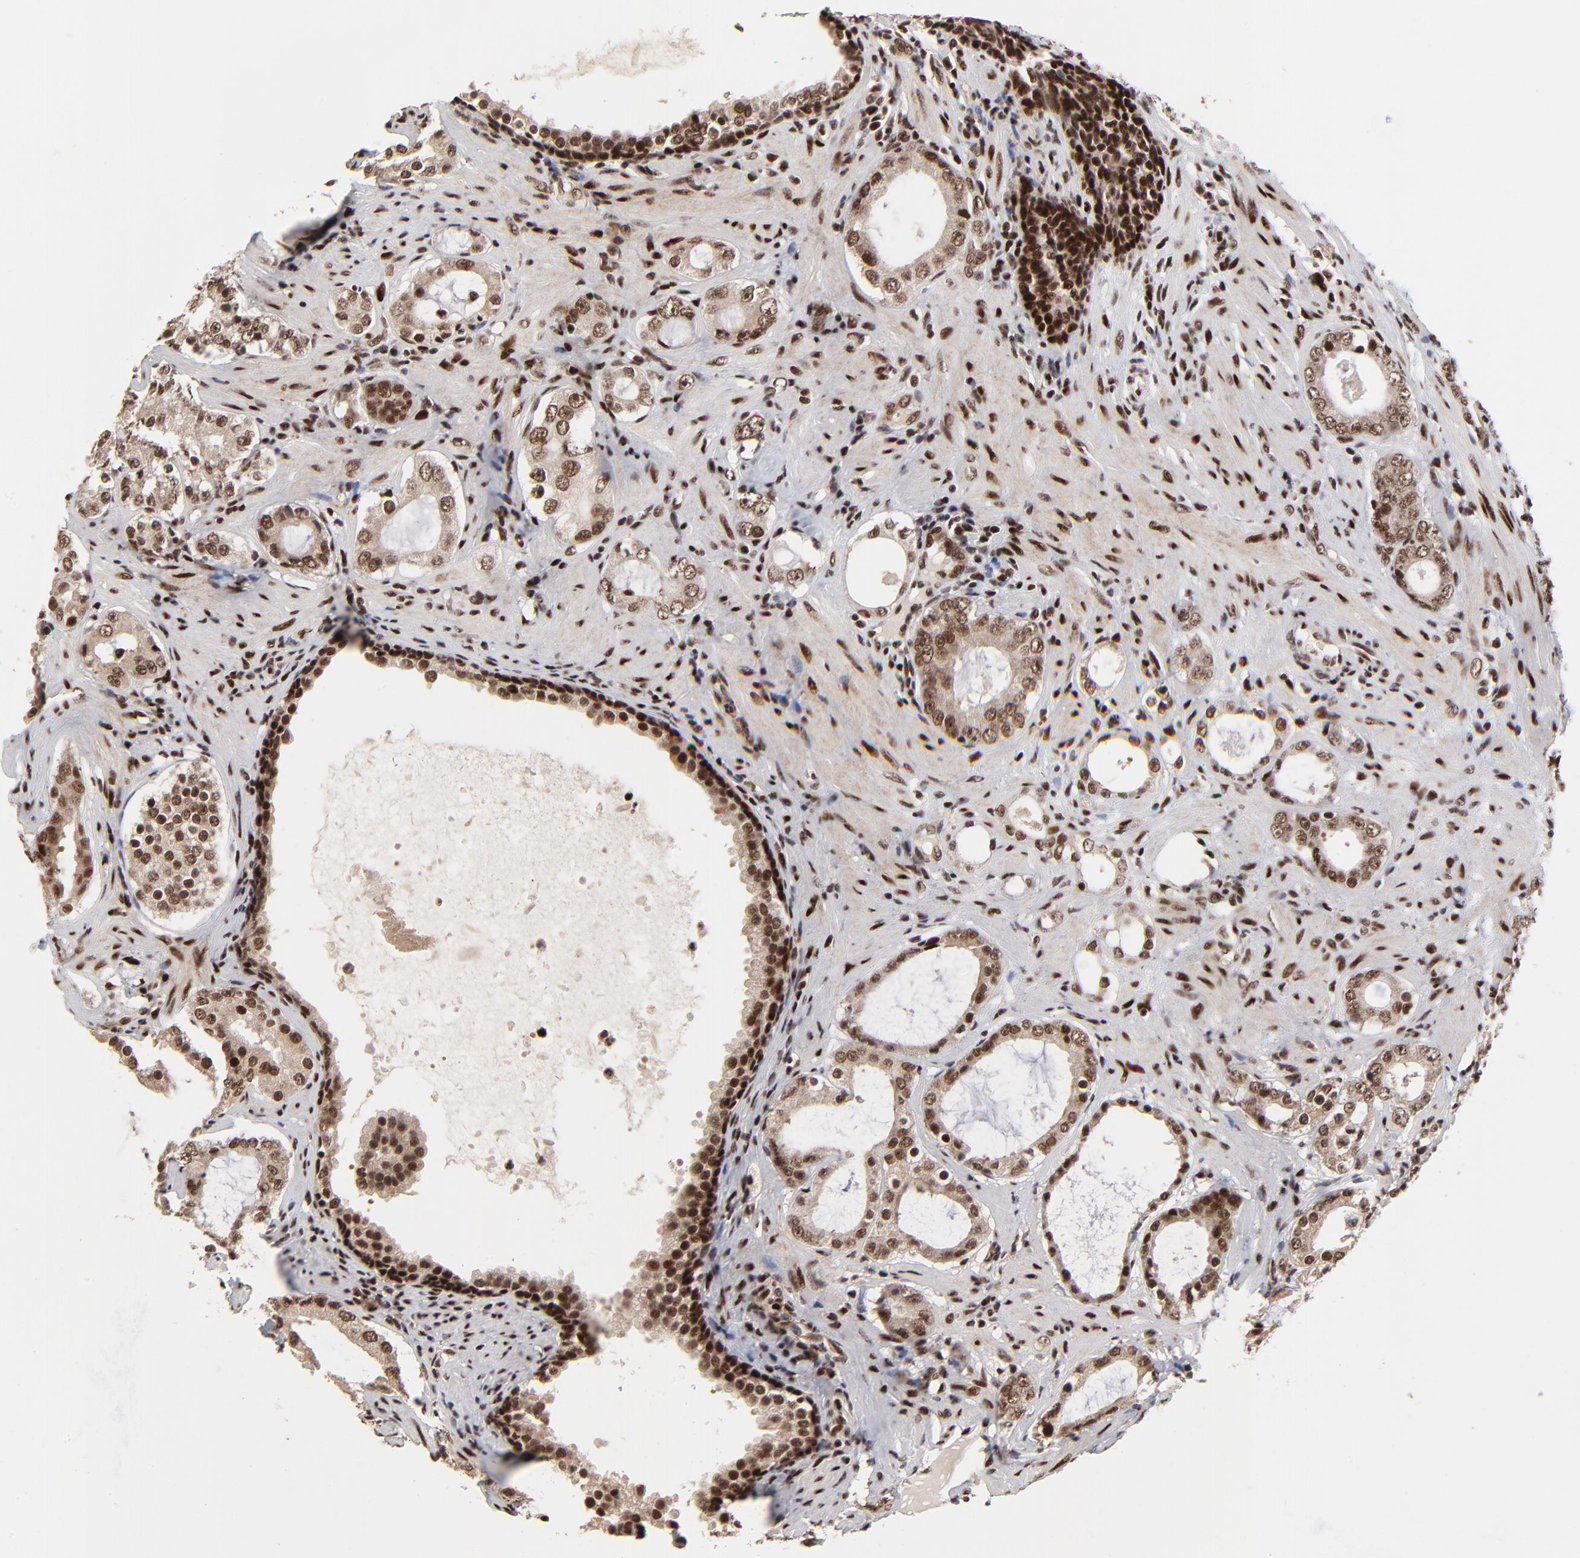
{"staining": {"intensity": "moderate", "quantity": ">75%", "location": "nuclear"}, "tissue": "prostate cancer", "cell_type": "Tumor cells", "image_type": "cancer", "snomed": [{"axis": "morphology", "description": "Adenocarcinoma, Medium grade"}, {"axis": "topography", "description": "Prostate"}], "caption": "This is a histology image of immunohistochemistry staining of prostate cancer (medium-grade adenocarcinoma), which shows moderate staining in the nuclear of tumor cells.", "gene": "RBM22", "patient": {"sex": "male", "age": 73}}